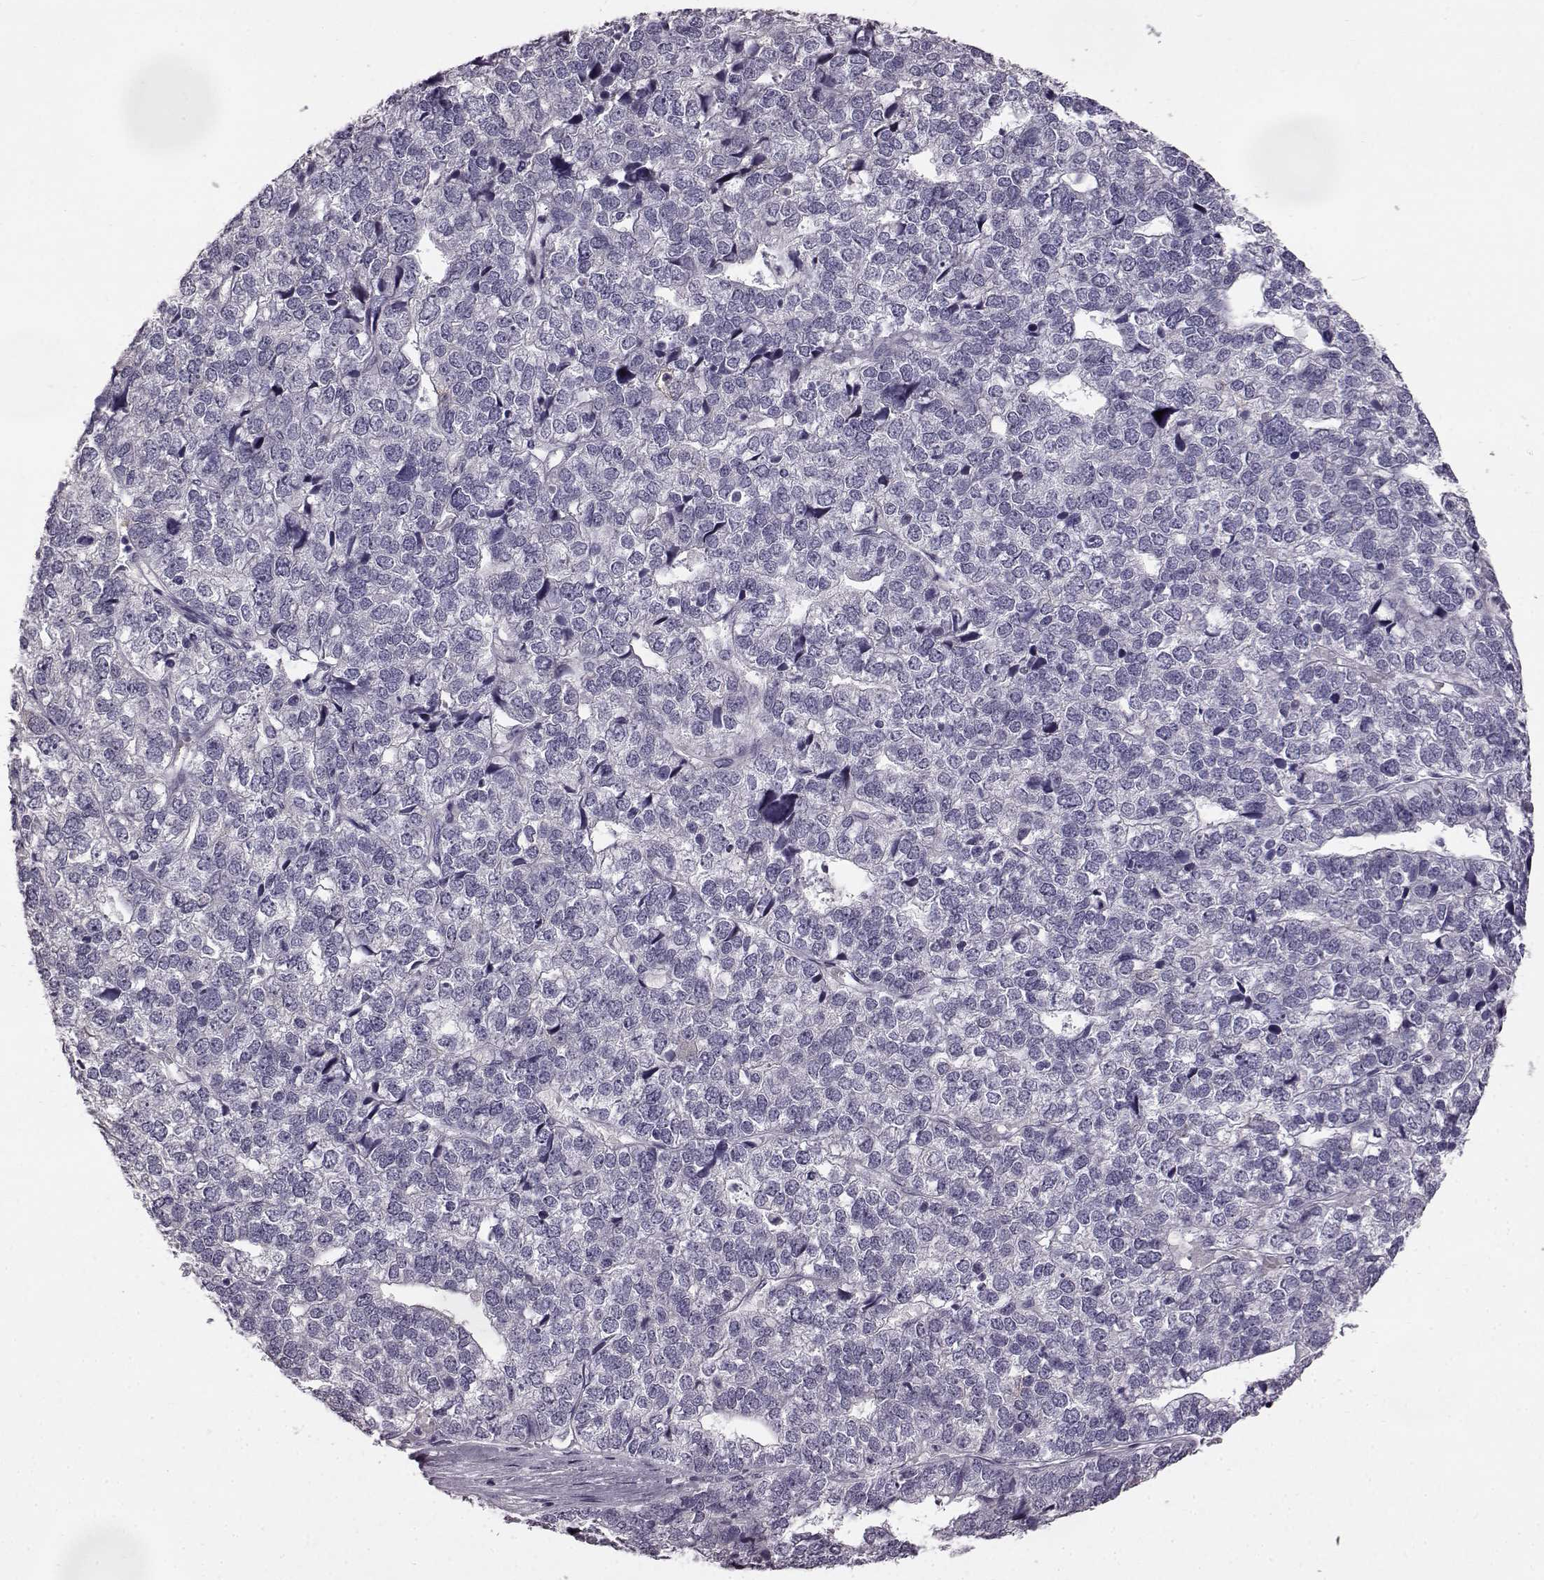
{"staining": {"intensity": "negative", "quantity": "none", "location": "none"}, "tissue": "stomach cancer", "cell_type": "Tumor cells", "image_type": "cancer", "snomed": [{"axis": "morphology", "description": "Adenocarcinoma, NOS"}, {"axis": "topography", "description": "Stomach"}], "caption": "Stomach adenocarcinoma was stained to show a protein in brown. There is no significant staining in tumor cells.", "gene": "ODAD4", "patient": {"sex": "male", "age": 69}}